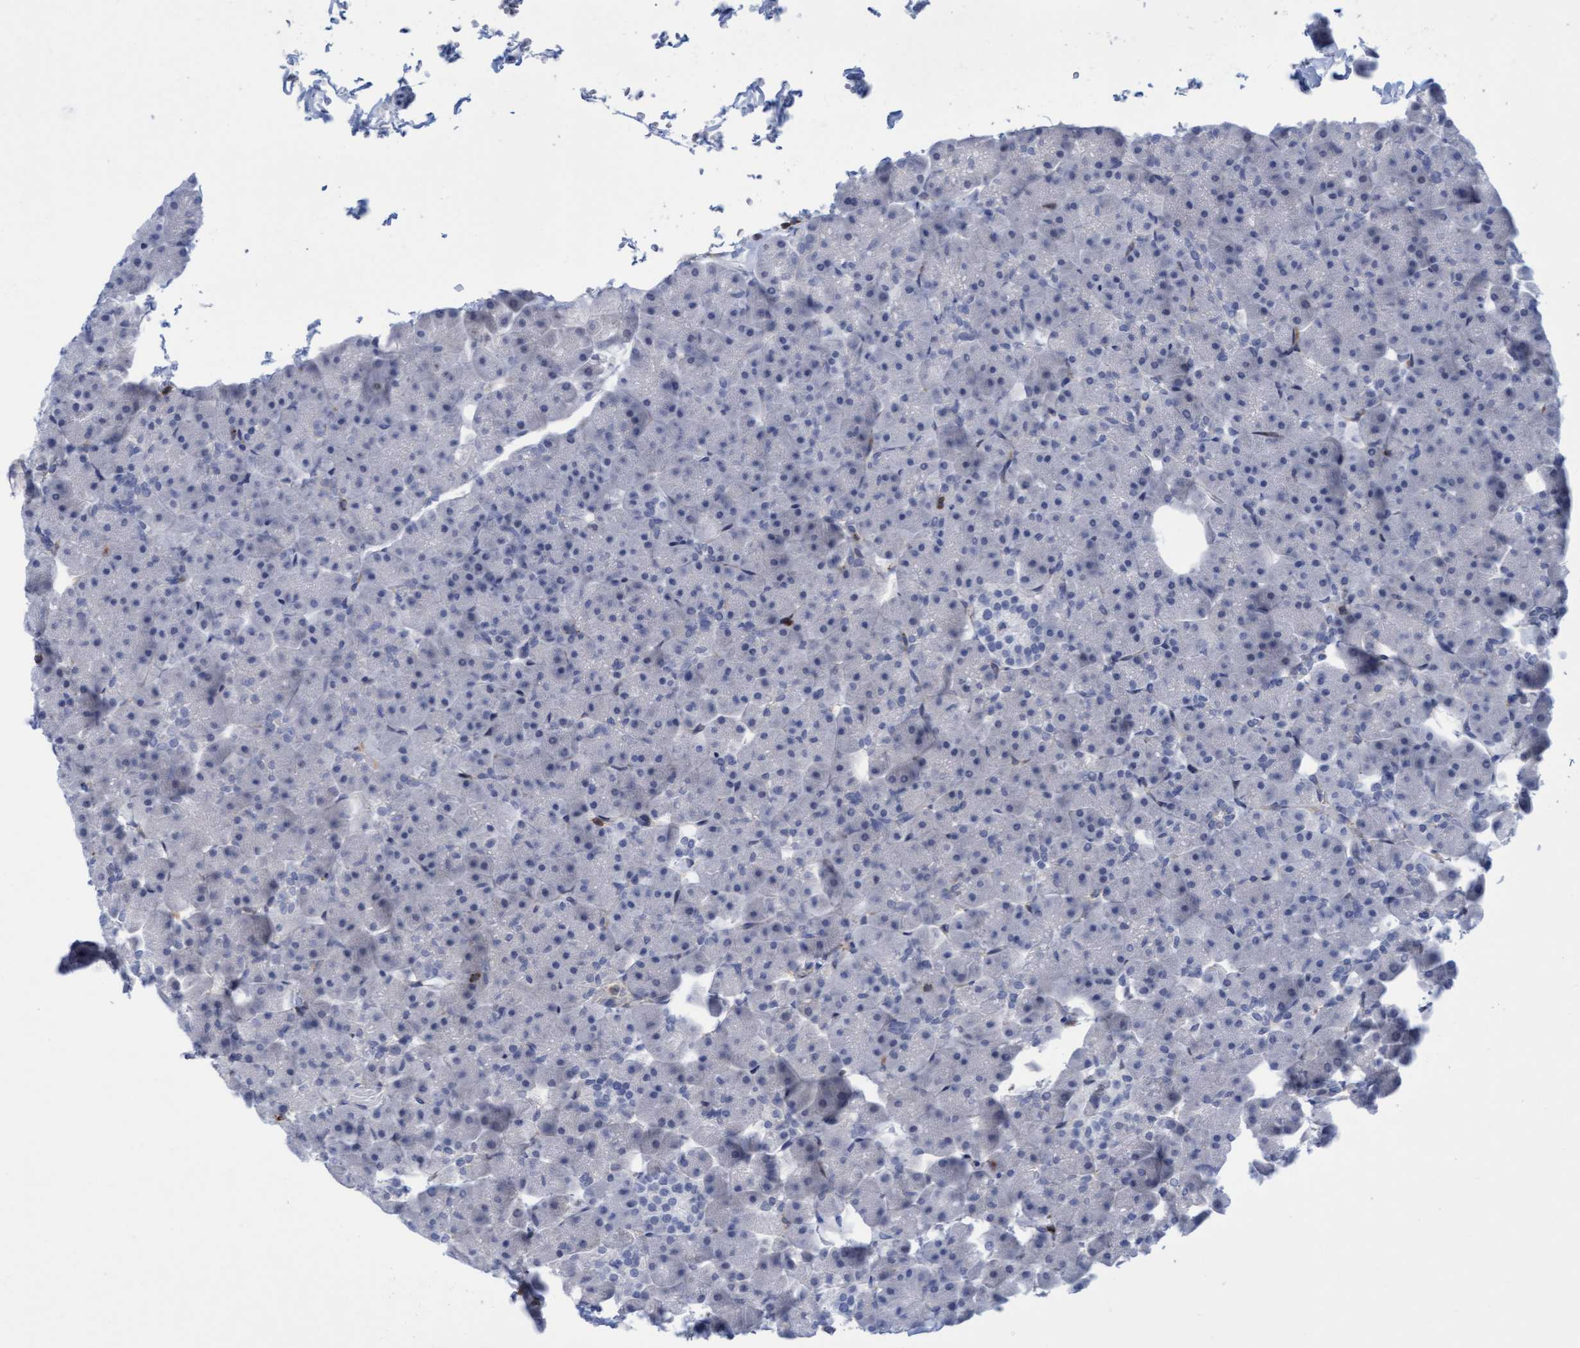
{"staining": {"intensity": "negative", "quantity": "none", "location": "none"}, "tissue": "pancreas", "cell_type": "Exocrine glandular cells", "image_type": "normal", "snomed": [{"axis": "morphology", "description": "Normal tissue, NOS"}, {"axis": "topography", "description": "Pancreas"}], "caption": "Exocrine glandular cells show no significant positivity in benign pancreas.", "gene": "FNBP1", "patient": {"sex": "male", "age": 35}}